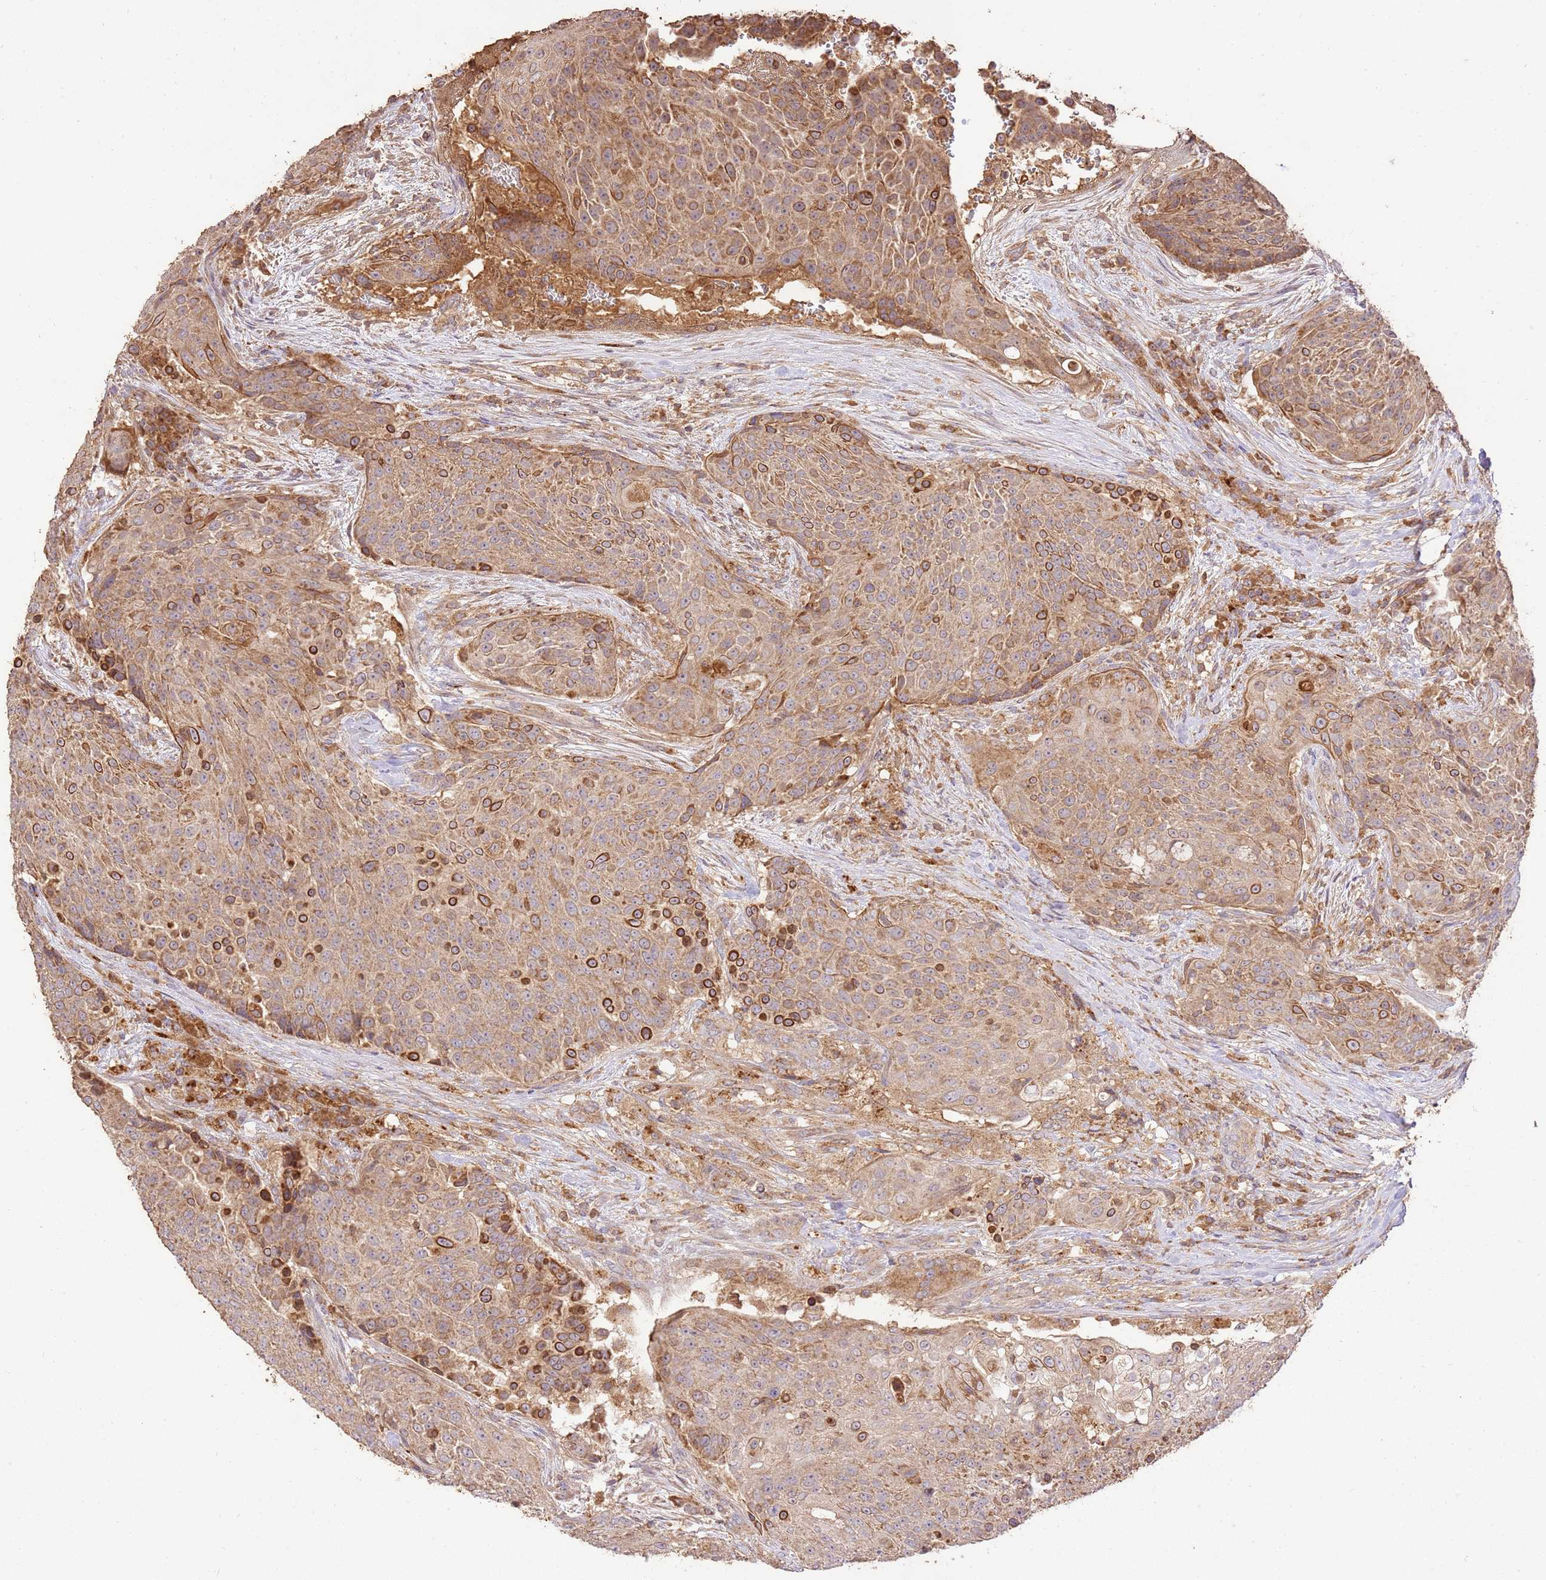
{"staining": {"intensity": "moderate", "quantity": ">75%", "location": "cytoplasmic/membranous"}, "tissue": "urothelial cancer", "cell_type": "Tumor cells", "image_type": "cancer", "snomed": [{"axis": "morphology", "description": "Urothelial carcinoma, High grade"}, {"axis": "topography", "description": "Urinary bladder"}], "caption": "Moderate cytoplasmic/membranous staining for a protein is seen in approximately >75% of tumor cells of urothelial cancer using immunohistochemistry.", "gene": "LRRC28", "patient": {"sex": "female", "age": 63}}